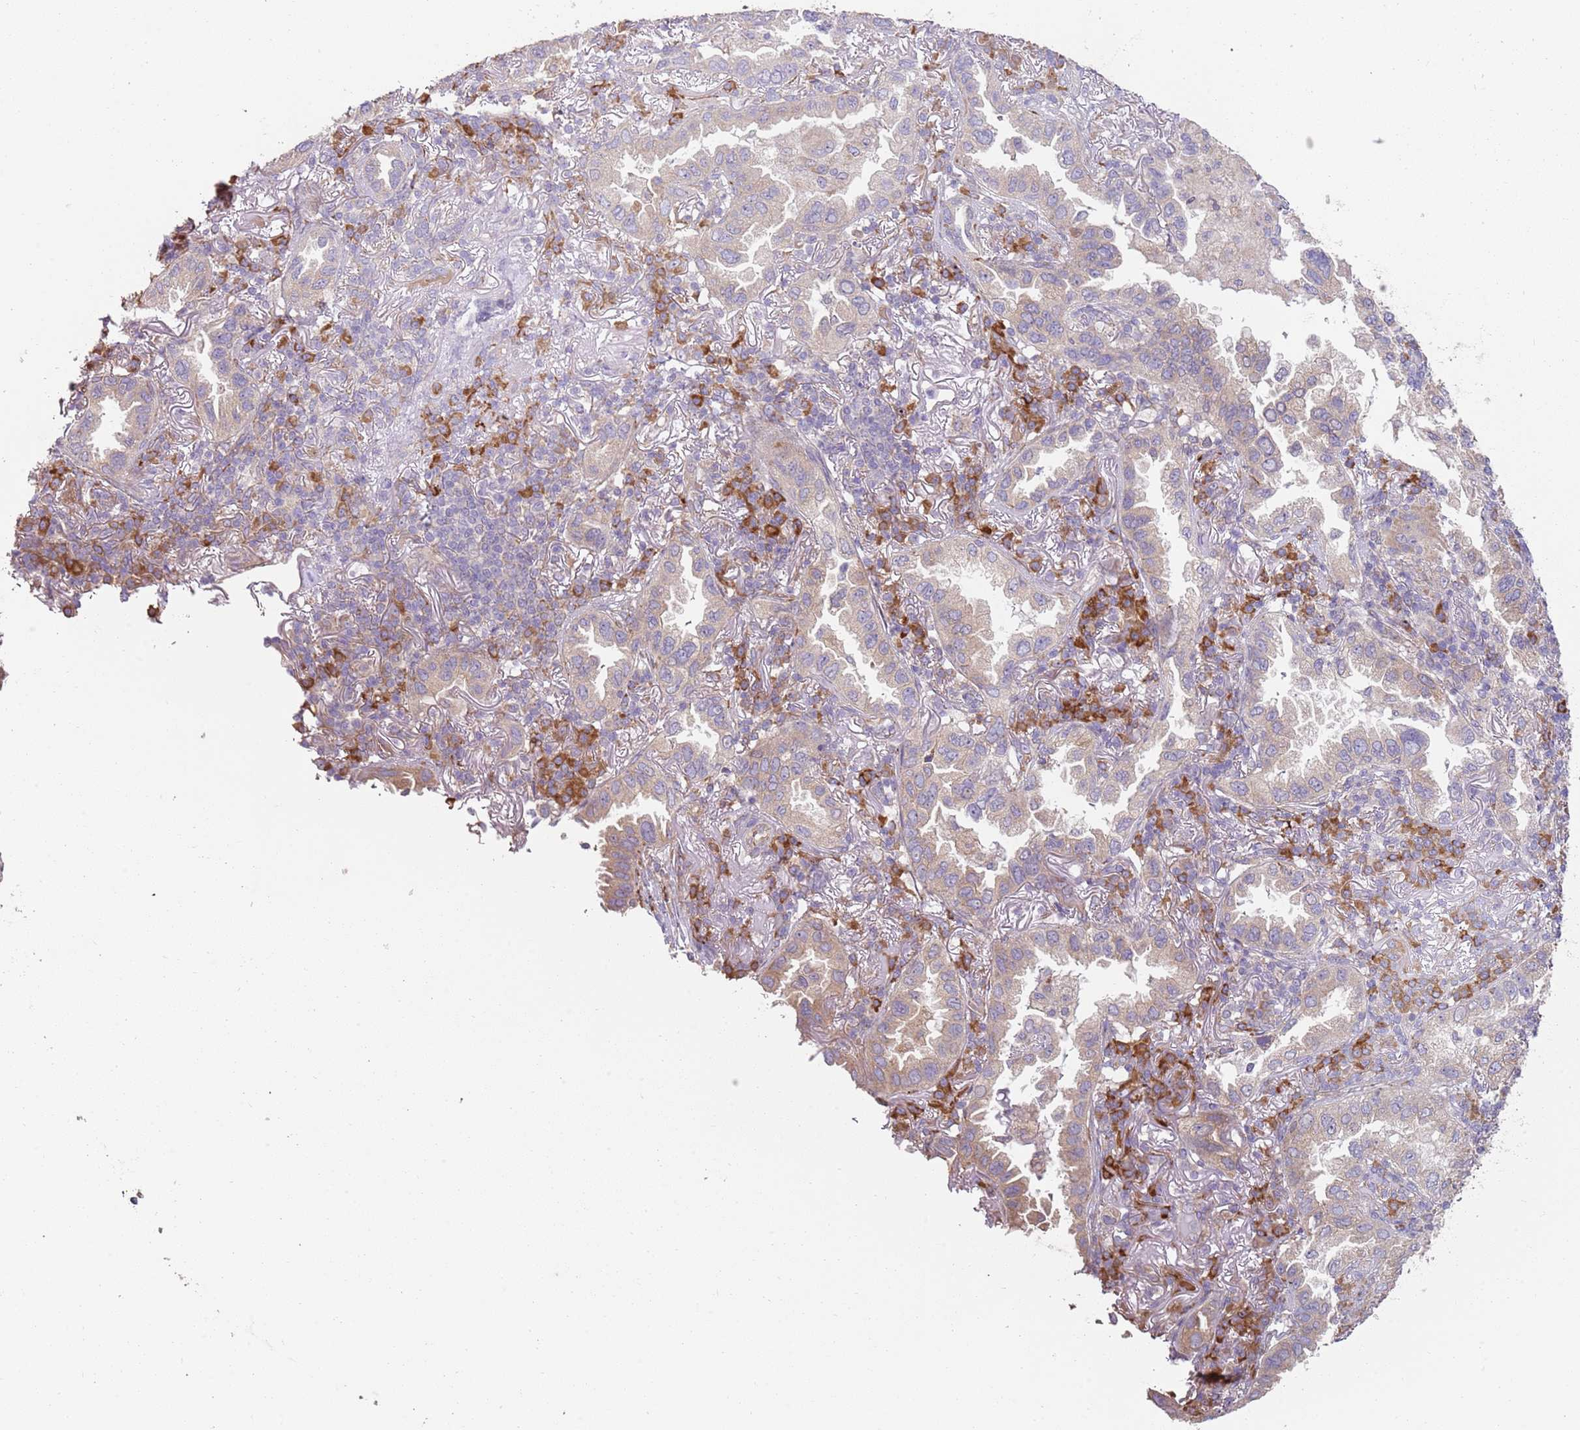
{"staining": {"intensity": "weak", "quantity": "25%-75%", "location": "cytoplasmic/membranous"}, "tissue": "lung cancer", "cell_type": "Tumor cells", "image_type": "cancer", "snomed": [{"axis": "morphology", "description": "Adenocarcinoma, NOS"}, {"axis": "topography", "description": "Lung"}], "caption": "Adenocarcinoma (lung) was stained to show a protein in brown. There is low levels of weak cytoplasmic/membranous staining in approximately 25%-75% of tumor cells. The protein of interest is stained brown, and the nuclei are stained in blue (DAB IHC with brightfield microscopy, high magnification).", "gene": "SPATA2", "patient": {"sex": "female", "age": 69}}